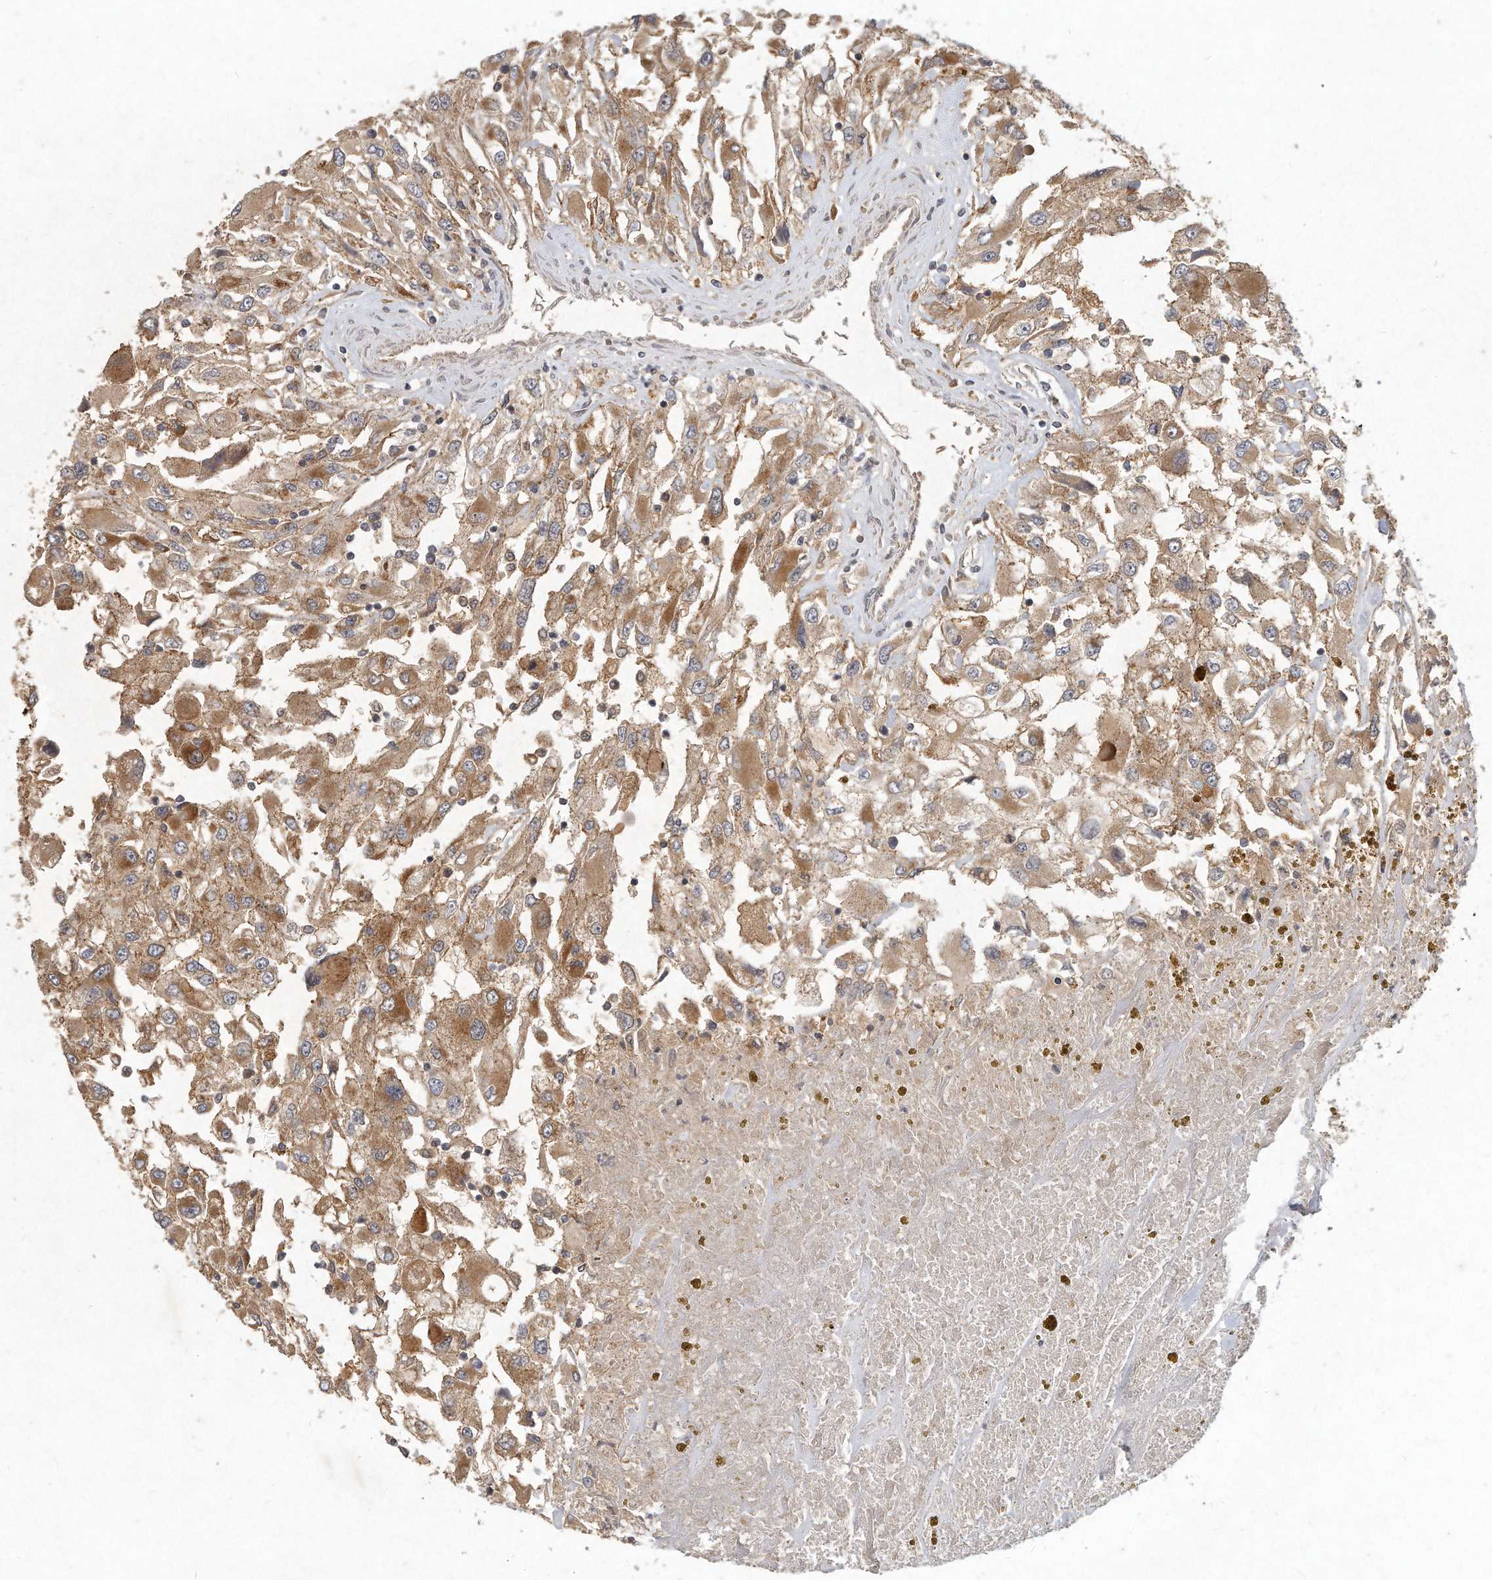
{"staining": {"intensity": "moderate", "quantity": ">75%", "location": "cytoplasmic/membranous"}, "tissue": "renal cancer", "cell_type": "Tumor cells", "image_type": "cancer", "snomed": [{"axis": "morphology", "description": "Adenocarcinoma, NOS"}, {"axis": "topography", "description": "Kidney"}], "caption": "Brown immunohistochemical staining in adenocarcinoma (renal) displays moderate cytoplasmic/membranous staining in approximately >75% of tumor cells. (Brightfield microscopy of DAB IHC at high magnification).", "gene": "LGALS8", "patient": {"sex": "female", "age": 52}}